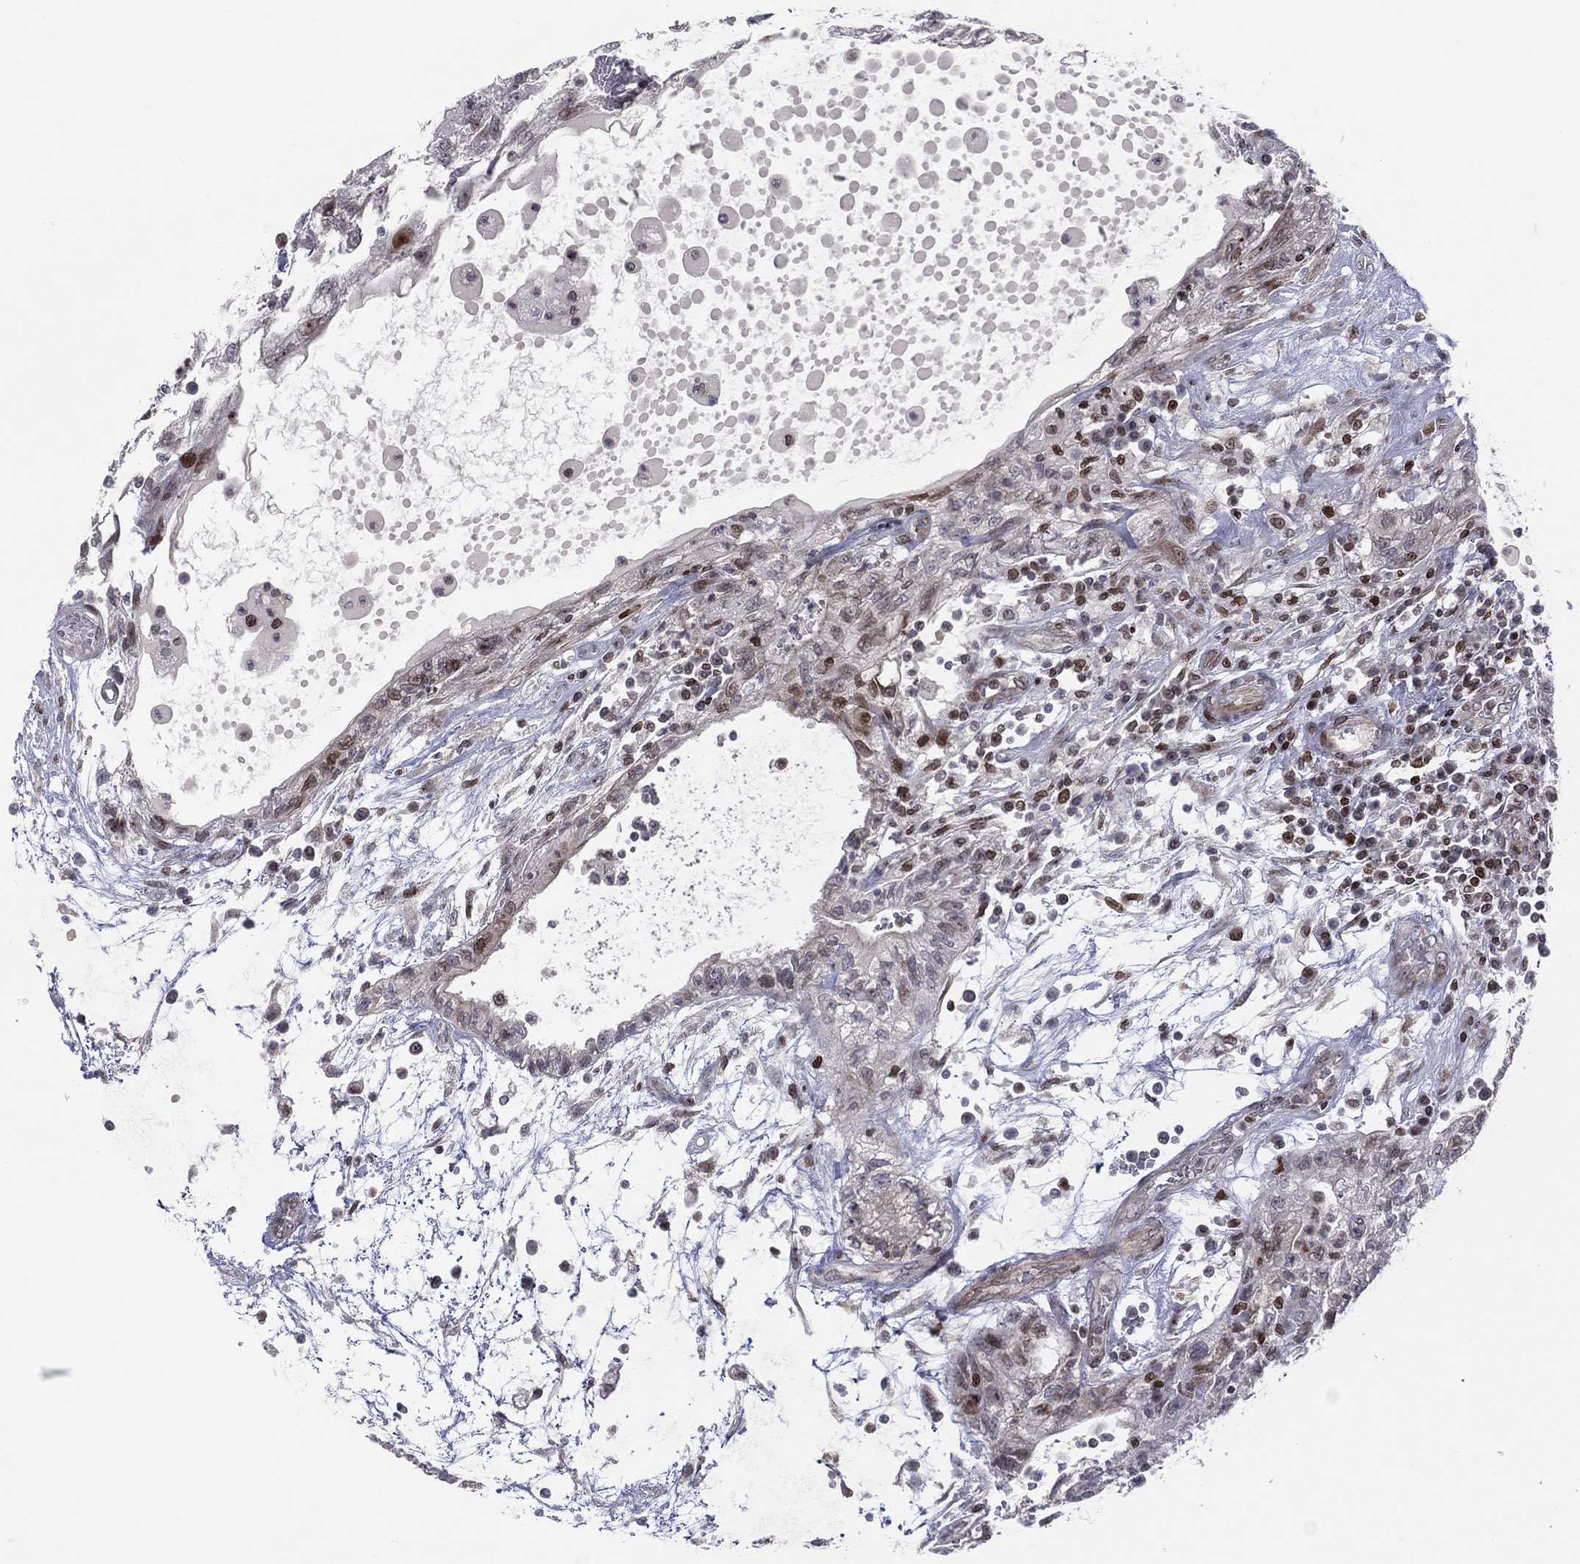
{"staining": {"intensity": "moderate", "quantity": "25%-75%", "location": "nuclear"}, "tissue": "testis cancer", "cell_type": "Tumor cells", "image_type": "cancer", "snomed": [{"axis": "morphology", "description": "Normal tissue, NOS"}, {"axis": "morphology", "description": "Carcinoma, Embryonal, NOS"}, {"axis": "topography", "description": "Testis"}, {"axis": "topography", "description": "Epididymis"}], "caption": "A photomicrograph showing moderate nuclear staining in about 25%-75% of tumor cells in testis cancer (embryonal carcinoma), as visualized by brown immunohistochemical staining.", "gene": "DBF4B", "patient": {"sex": "male", "age": 32}}